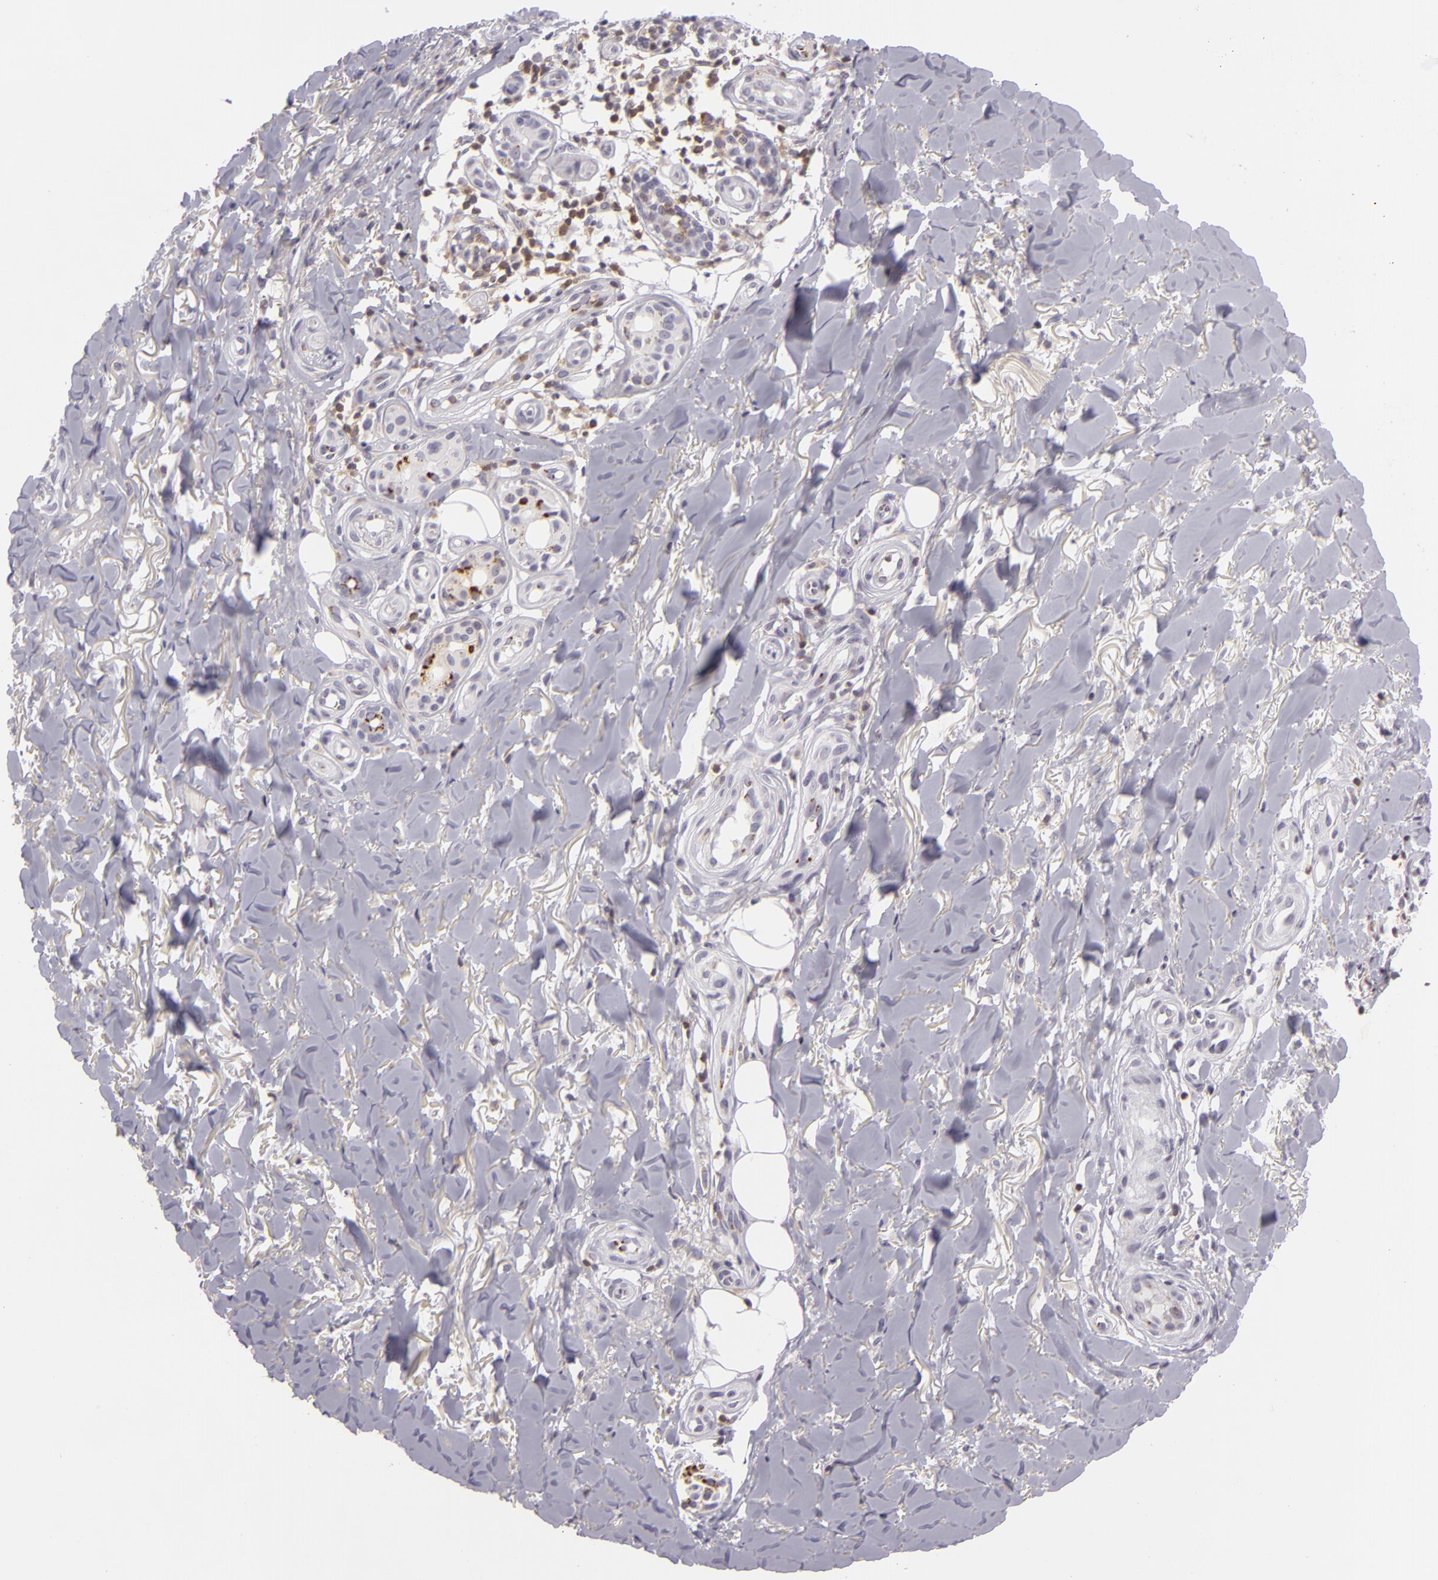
{"staining": {"intensity": "negative", "quantity": "none", "location": "none"}, "tissue": "skin cancer", "cell_type": "Tumor cells", "image_type": "cancer", "snomed": [{"axis": "morphology", "description": "Basal cell carcinoma"}, {"axis": "topography", "description": "Skin"}], "caption": "Skin basal cell carcinoma was stained to show a protein in brown. There is no significant positivity in tumor cells.", "gene": "KCNAB2", "patient": {"sex": "male", "age": 81}}